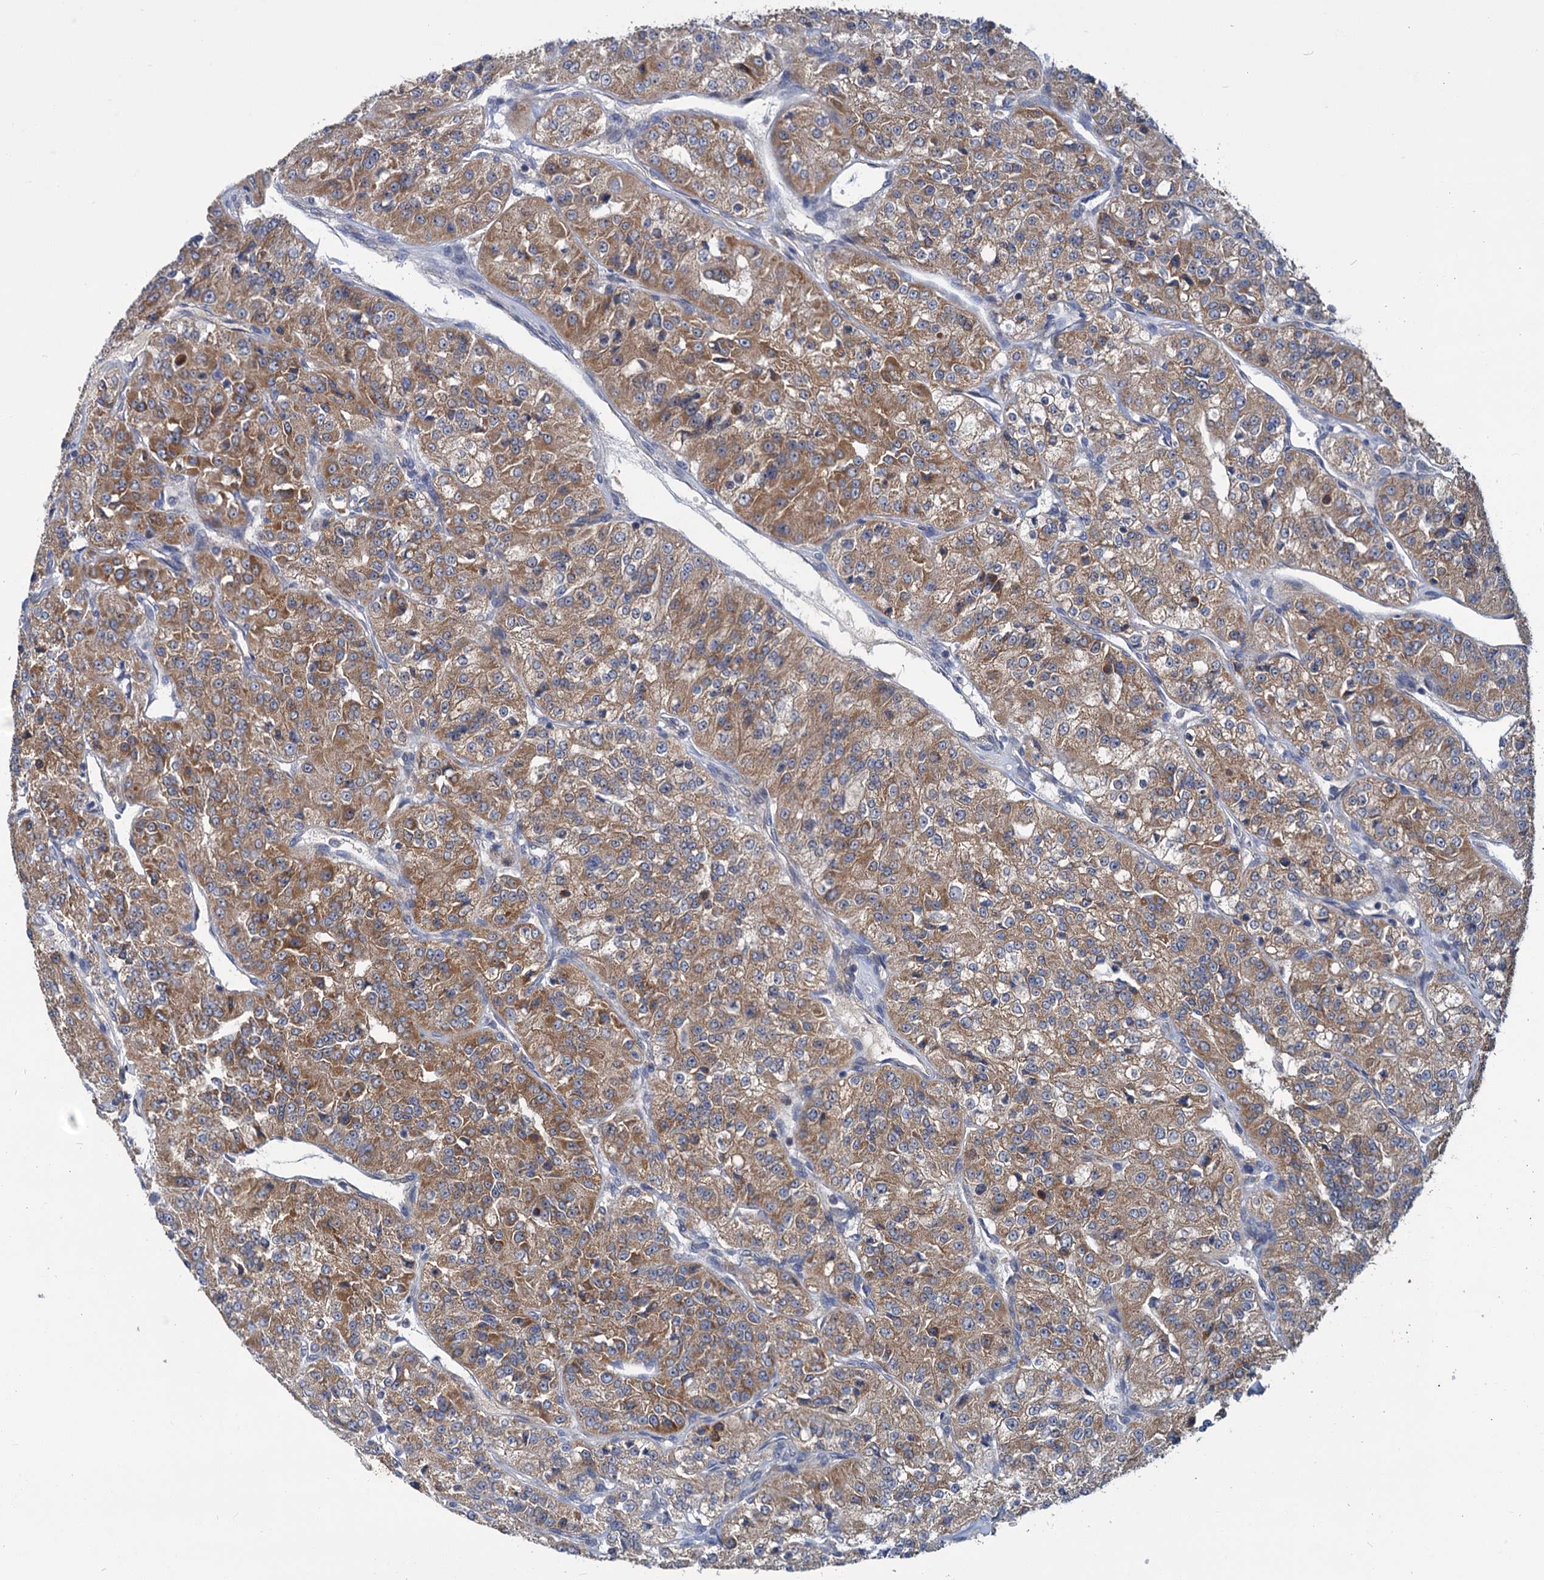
{"staining": {"intensity": "moderate", "quantity": ">75%", "location": "cytoplasmic/membranous"}, "tissue": "renal cancer", "cell_type": "Tumor cells", "image_type": "cancer", "snomed": [{"axis": "morphology", "description": "Adenocarcinoma, NOS"}, {"axis": "topography", "description": "Kidney"}], "caption": "Human renal cancer stained with a brown dye reveals moderate cytoplasmic/membranous positive expression in approximately >75% of tumor cells.", "gene": "DYNC2H1", "patient": {"sex": "female", "age": 63}}